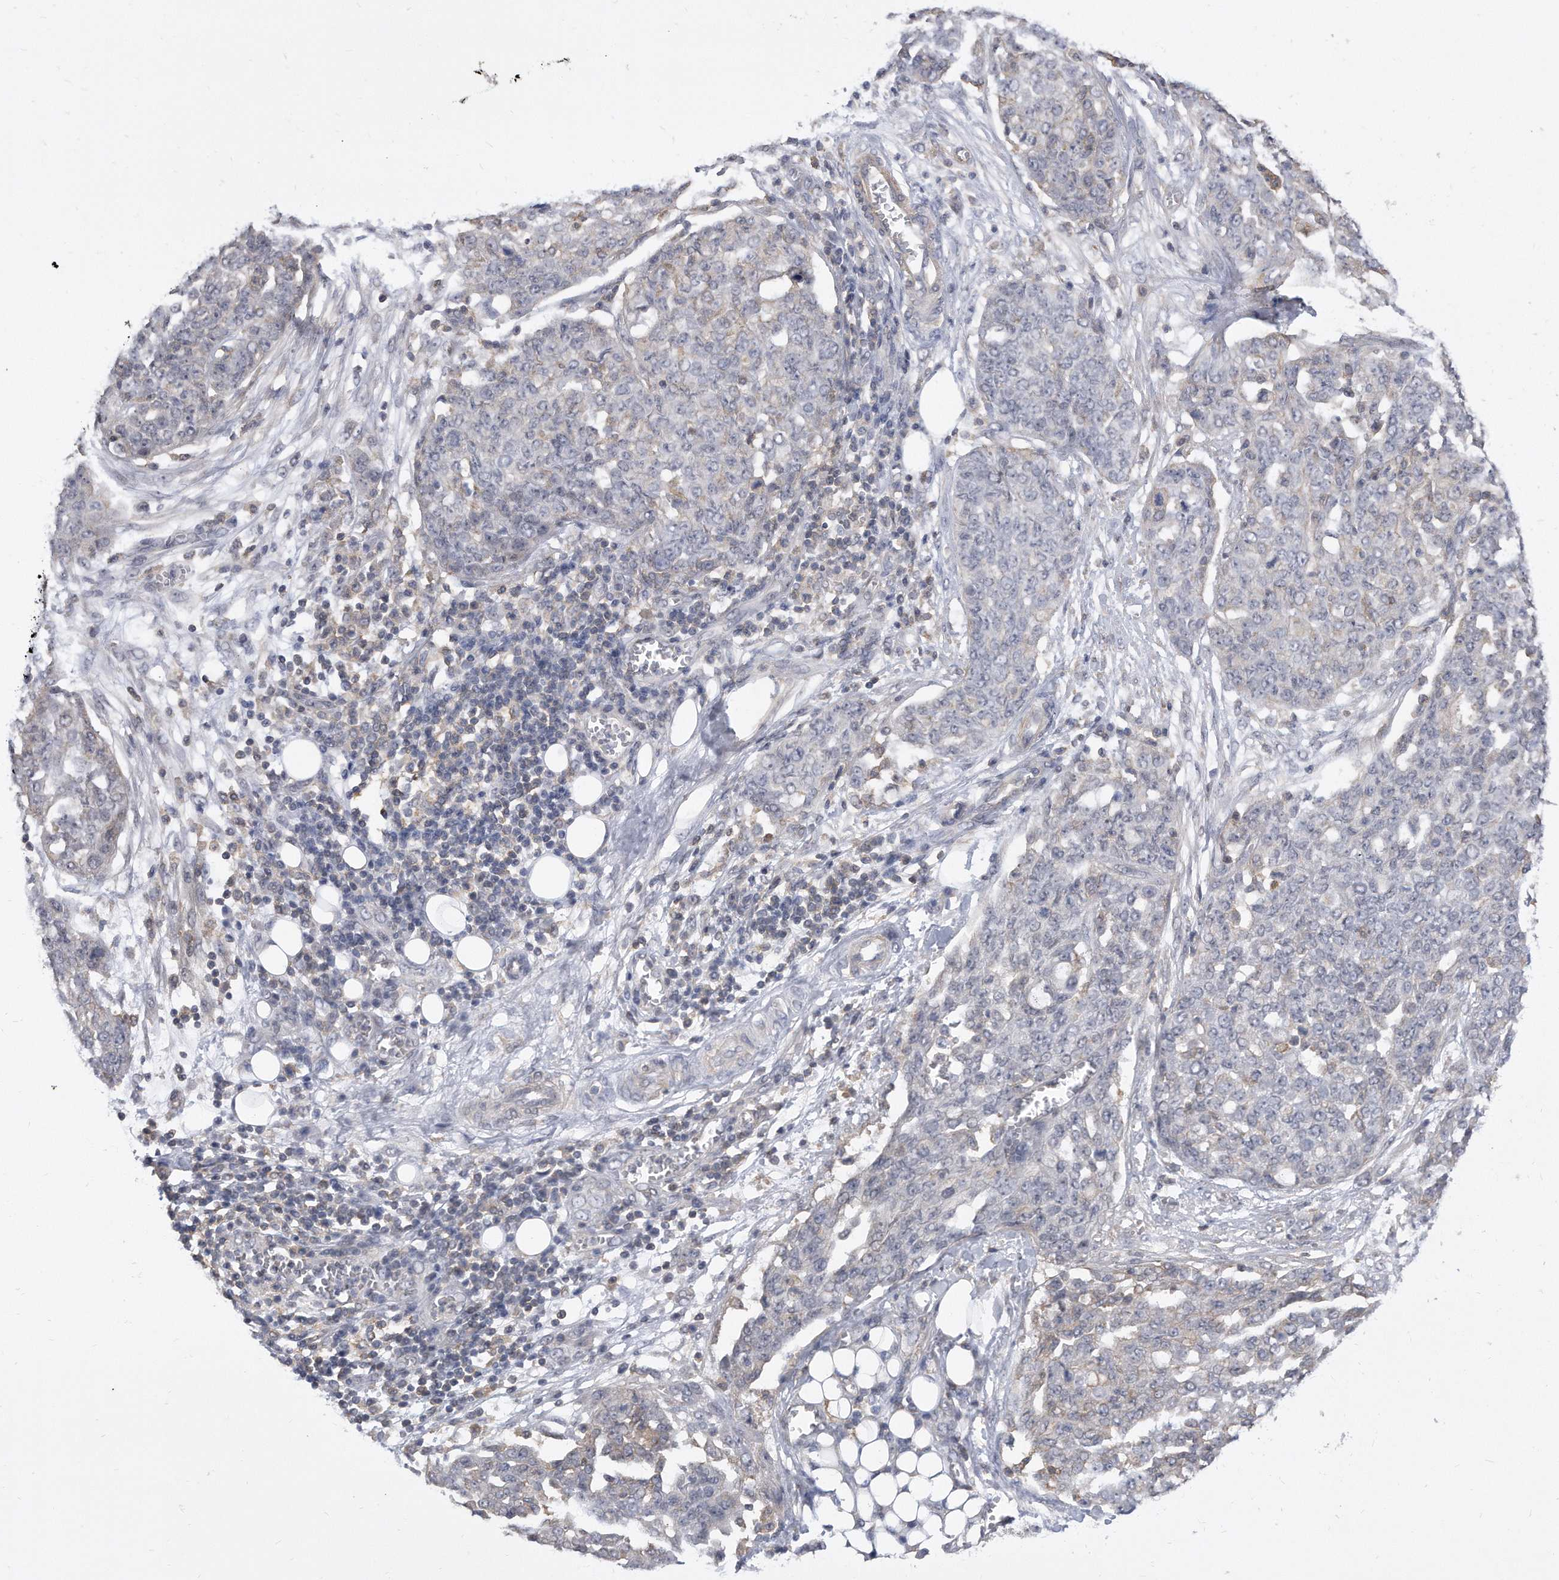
{"staining": {"intensity": "negative", "quantity": "none", "location": "none"}, "tissue": "ovarian cancer", "cell_type": "Tumor cells", "image_type": "cancer", "snomed": [{"axis": "morphology", "description": "Cystadenocarcinoma, serous, NOS"}, {"axis": "topography", "description": "Soft tissue"}, {"axis": "topography", "description": "Ovary"}], "caption": "This is an immunohistochemistry (IHC) photomicrograph of human ovarian cancer (serous cystadenocarcinoma). There is no expression in tumor cells.", "gene": "TCP1", "patient": {"sex": "female", "age": 57}}